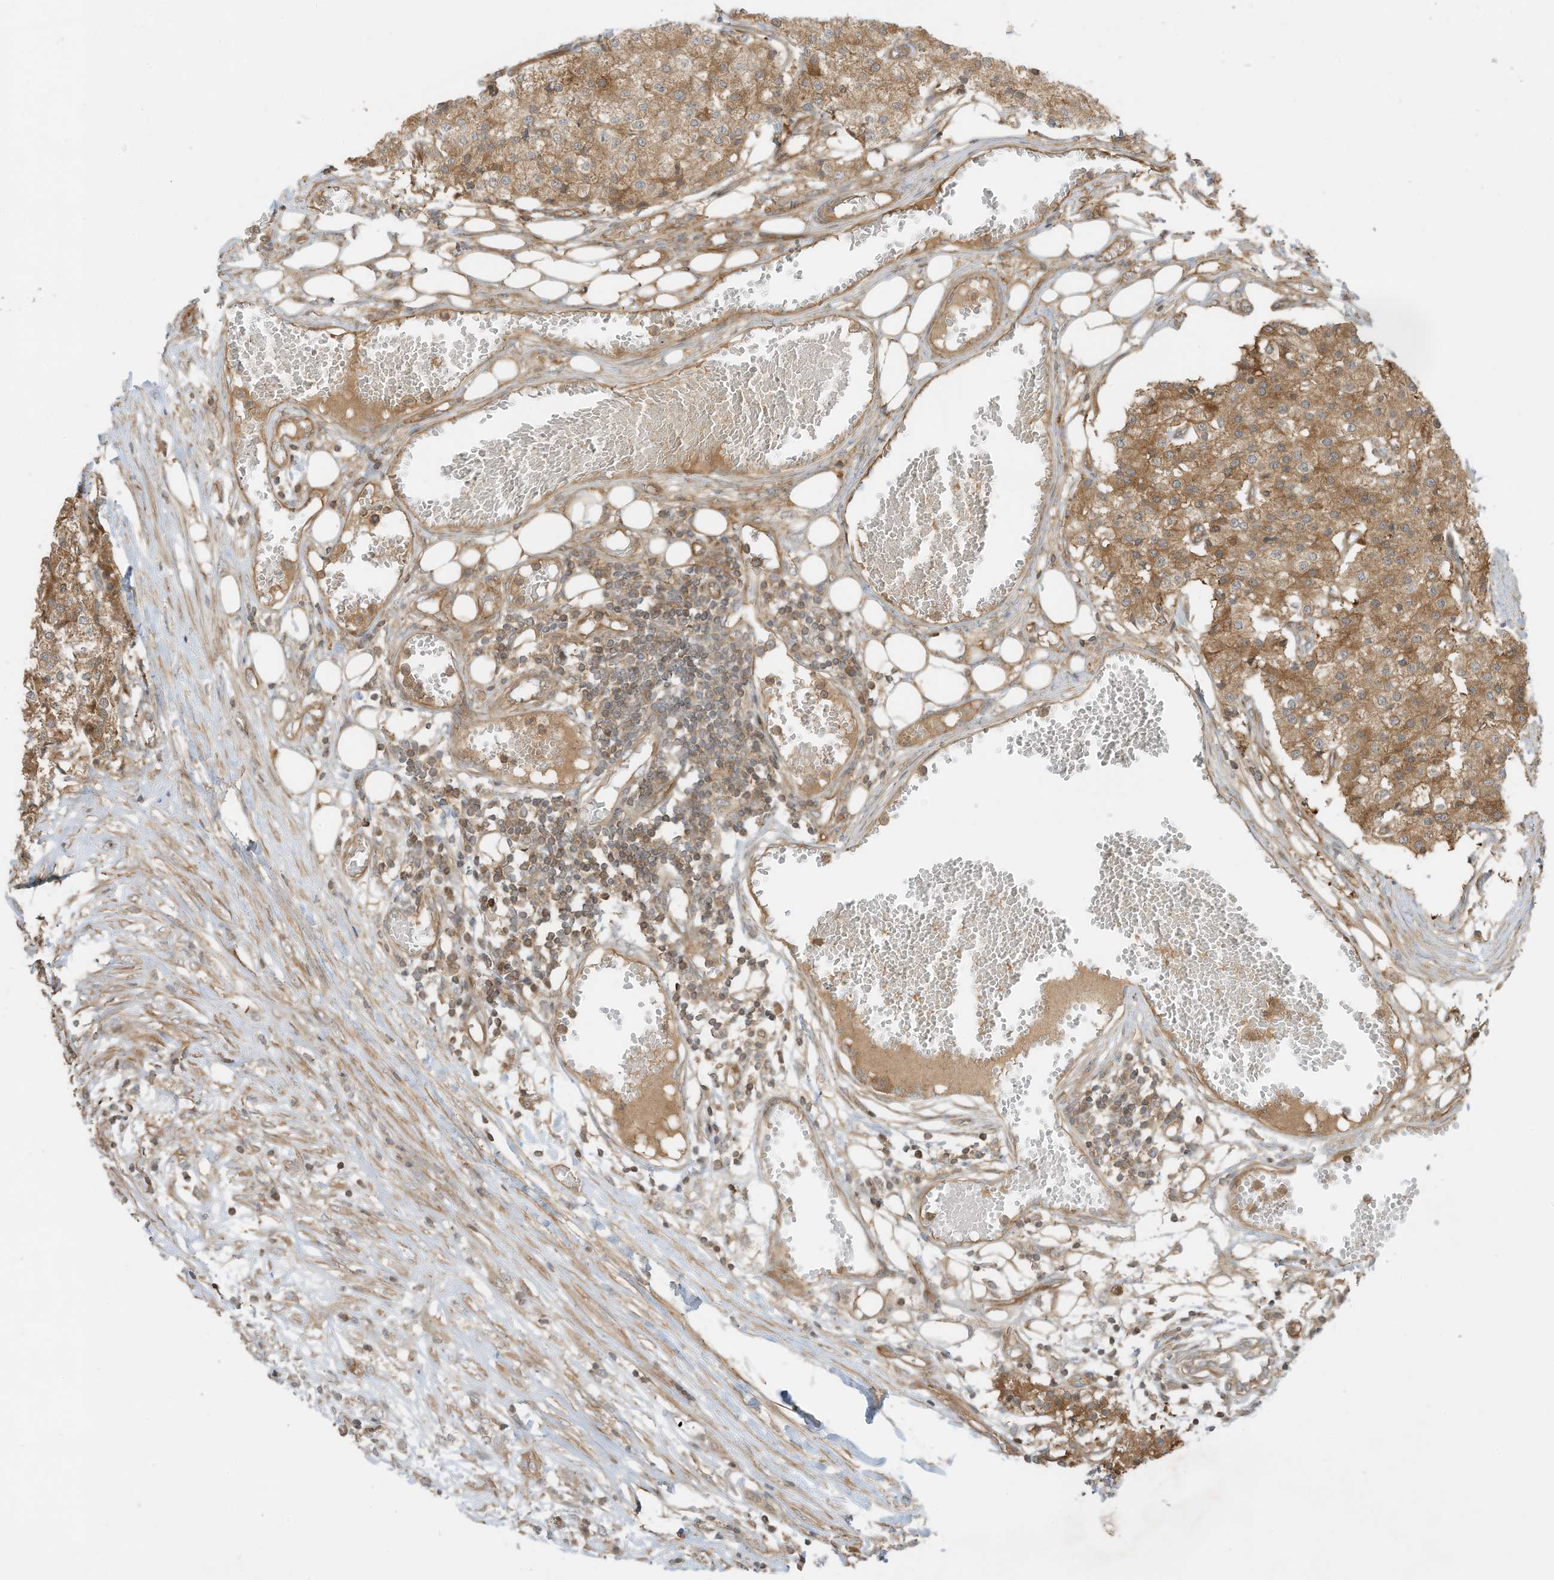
{"staining": {"intensity": "moderate", "quantity": ">75%", "location": "cytoplasmic/membranous"}, "tissue": "carcinoid", "cell_type": "Tumor cells", "image_type": "cancer", "snomed": [{"axis": "morphology", "description": "Carcinoid, malignant, NOS"}, {"axis": "topography", "description": "Colon"}], "caption": "Immunohistochemistry (IHC) image of neoplastic tissue: human carcinoid (malignant) stained using immunohistochemistry demonstrates medium levels of moderate protein expression localized specifically in the cytoplasmic/membranous of tumor cells, appearing as a cytoplasmic/membranous brown color.", "gene": "SLC25A12", "patient": {"sex": "female", "age": 52}}